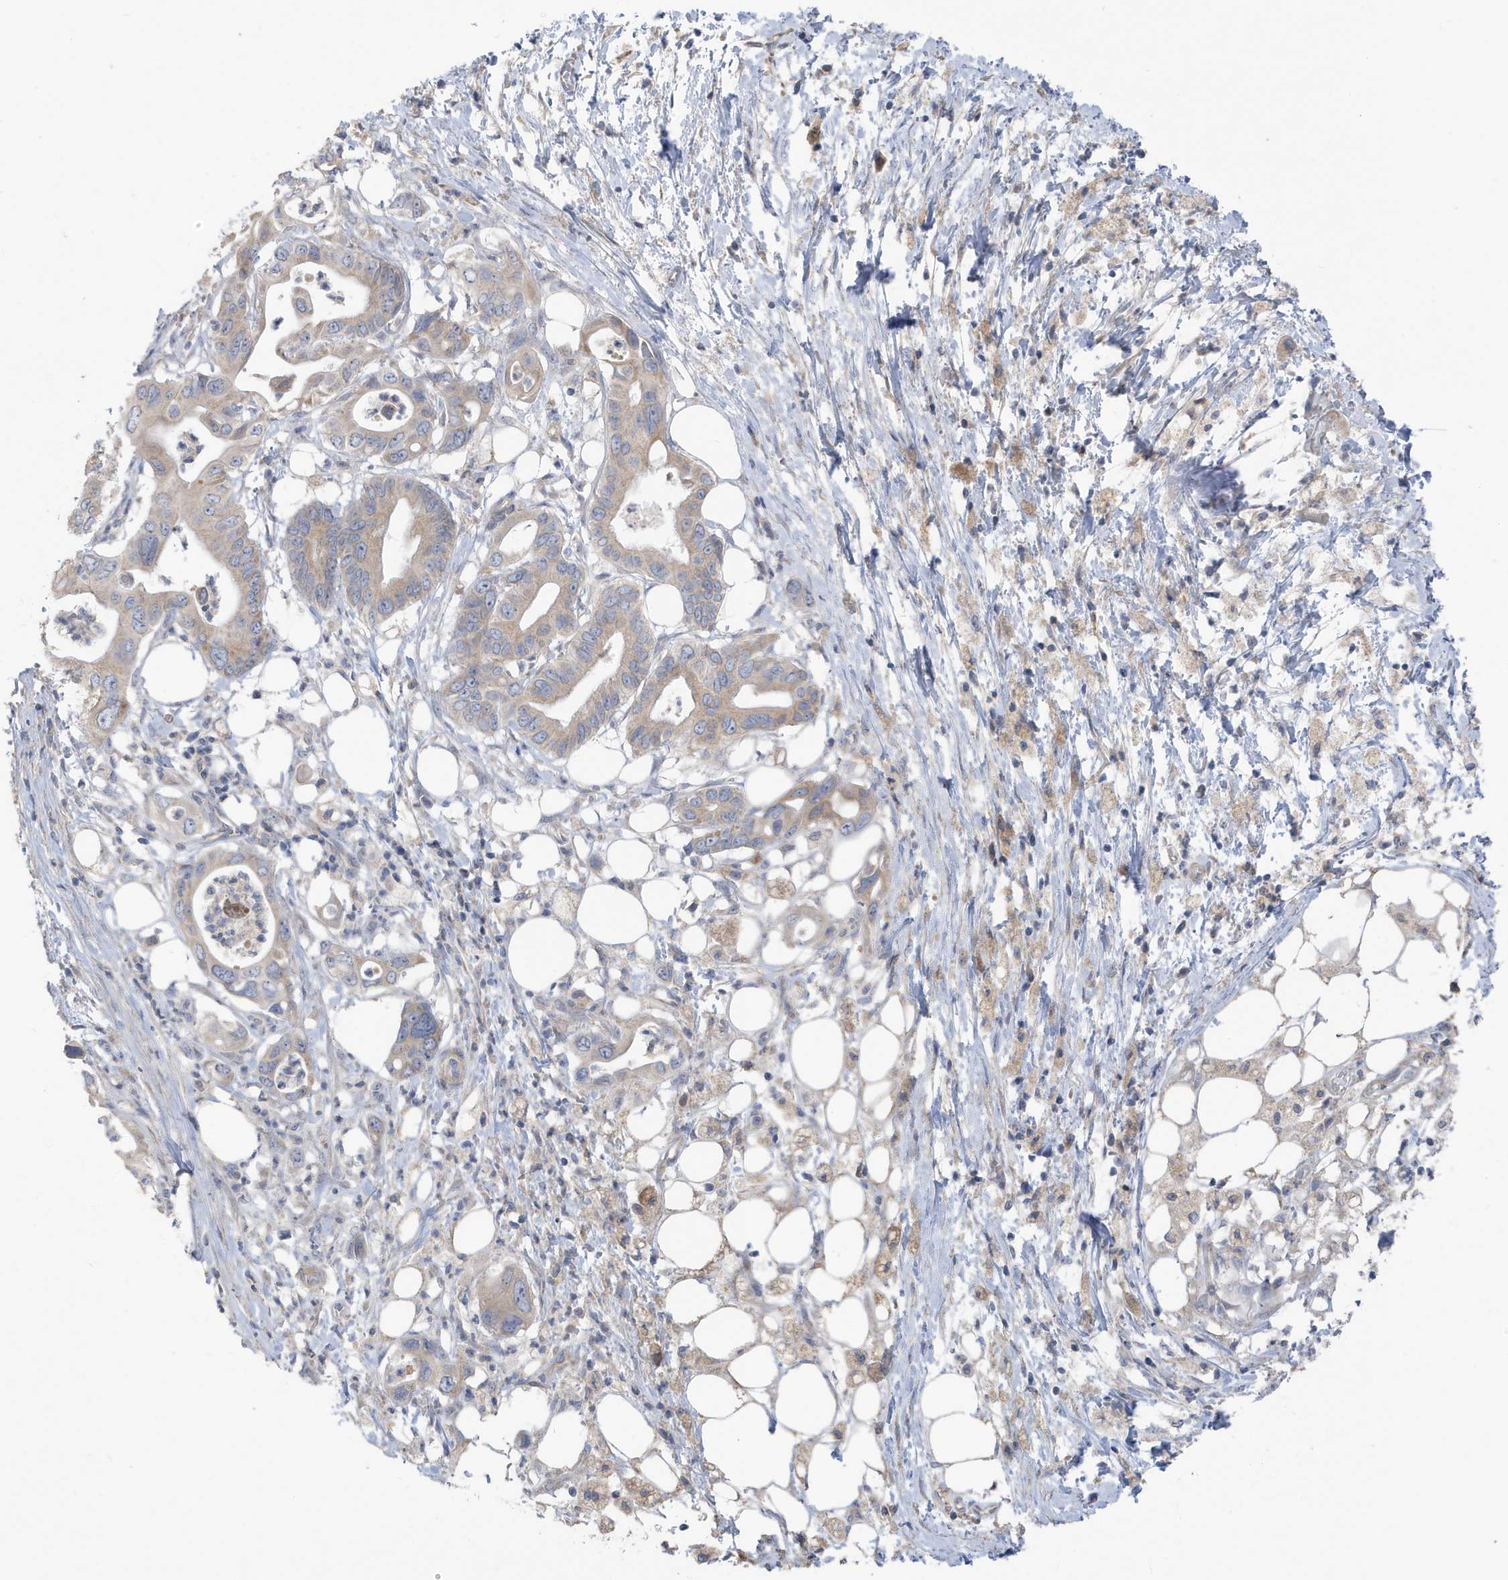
{"staining": {"intensity": "weak", "quantity": ">75%", "location": "cytoplasmic/membranous"}, "tissue": "pancreatic cancer", "cell_type": "Tumor cells", "image_type": "cancer", "snomed": [{"axis": "morphology", "description": "Adenocarcinoma, NOS"}, {"axis": "topography", "description": "Pancreas"}], "caption": "Immunohistochemical staining of human adenocarcinoma (pancreatic) shows weak cytoplasmic/membranous protein staining in about >75% of tumor cells.", "gene": "ATP13A5", "patient": {"sex": "male", "age": 66}}